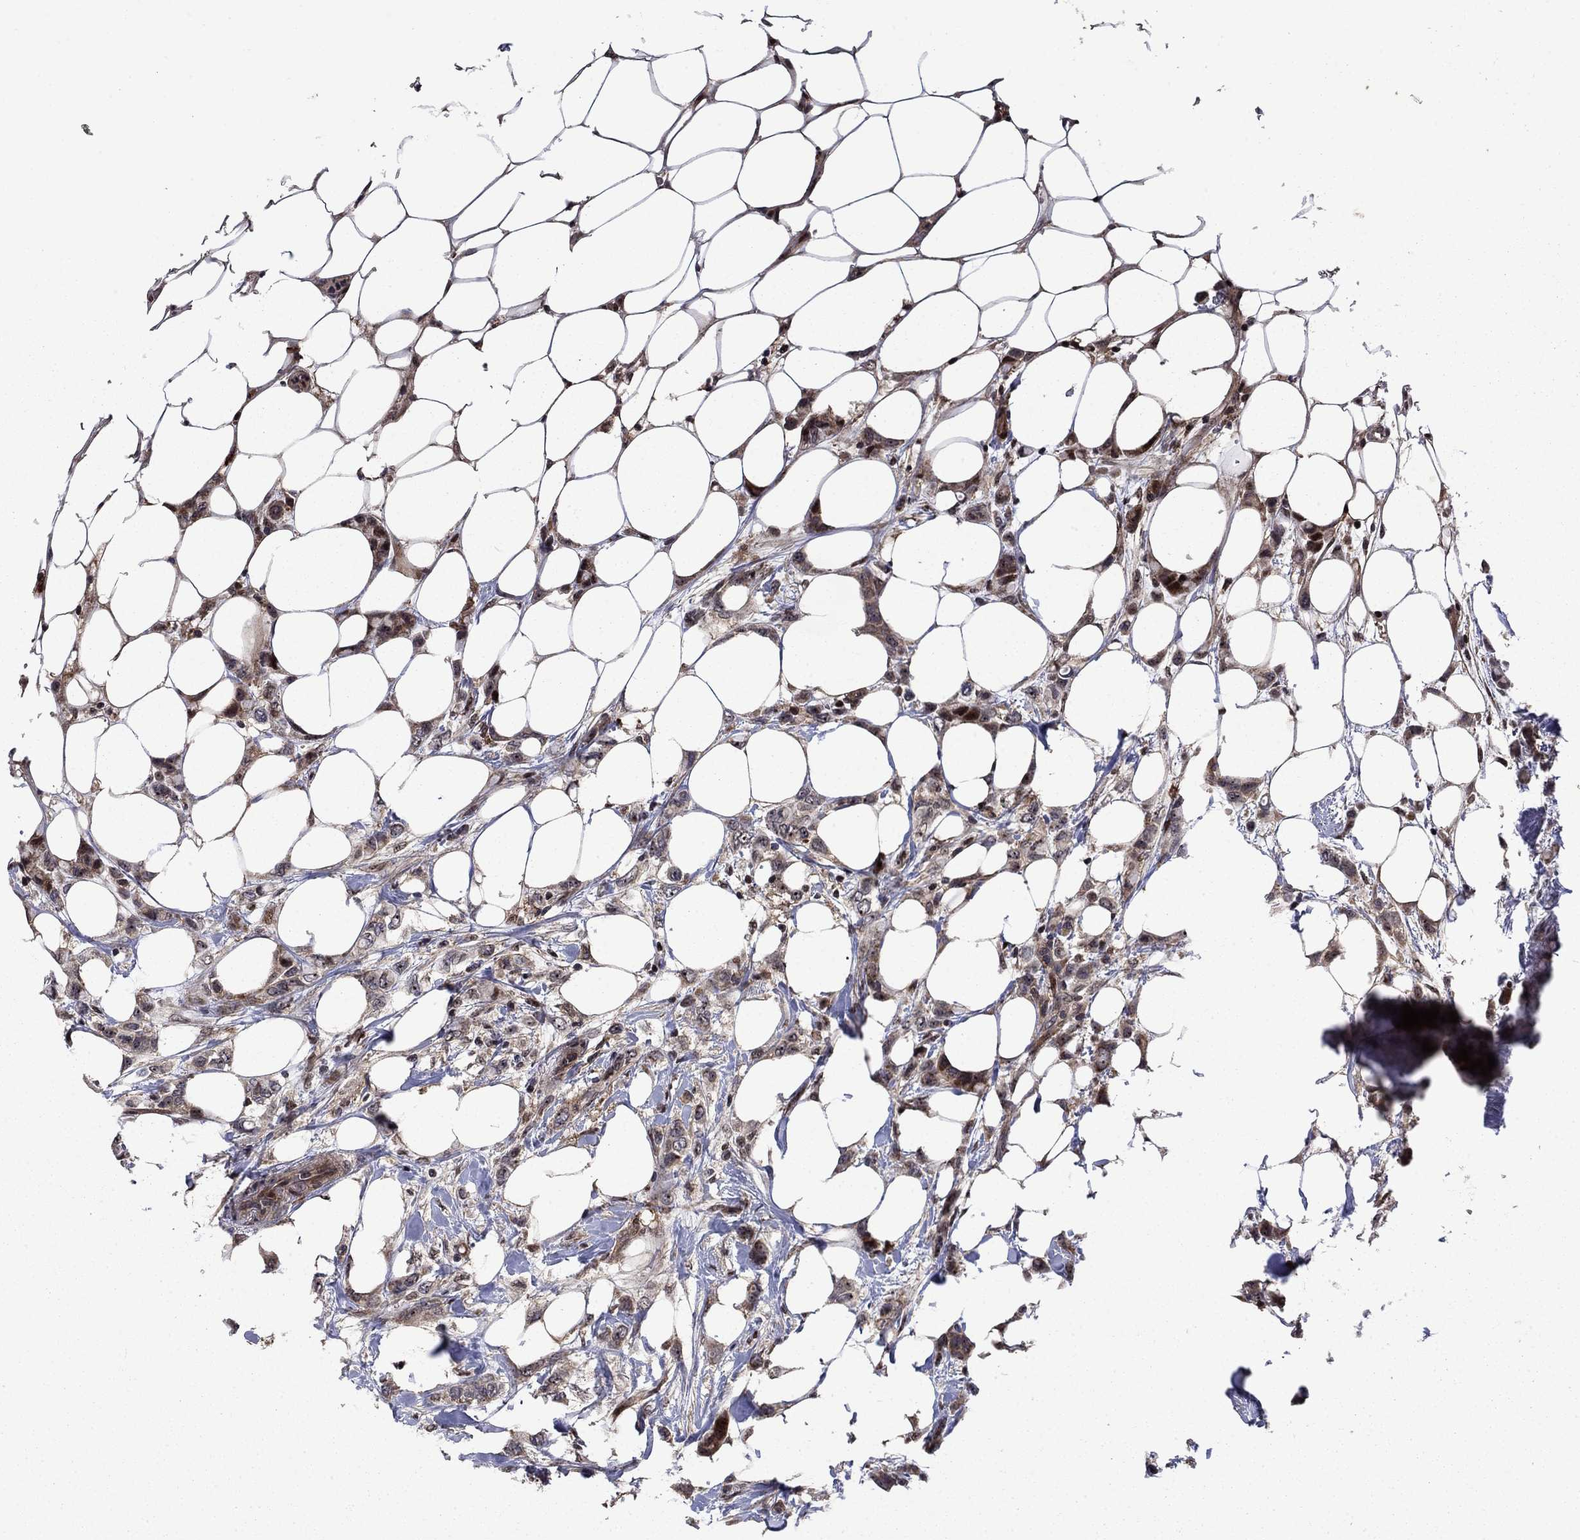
{"staining": {"intensity": "moderate", "quantity": "<25%", "location": "nuclear"}, "tissue": "breast cancer", "cell_type": "Tumor cells", "image_type": "cancer", "snomed": [{"axis": "morphology", "description": "Lobular carcinoma"}, {"axis": "topography", "description": "Breast"}], "caption": "This is an image of immunohistochemistry staining of breast lobular carcinoma, which shows moderate expression in the nuclear of tumor cells.", "gene": "AGTPBP1", "patient": {"sex": "female", "age": 66}}